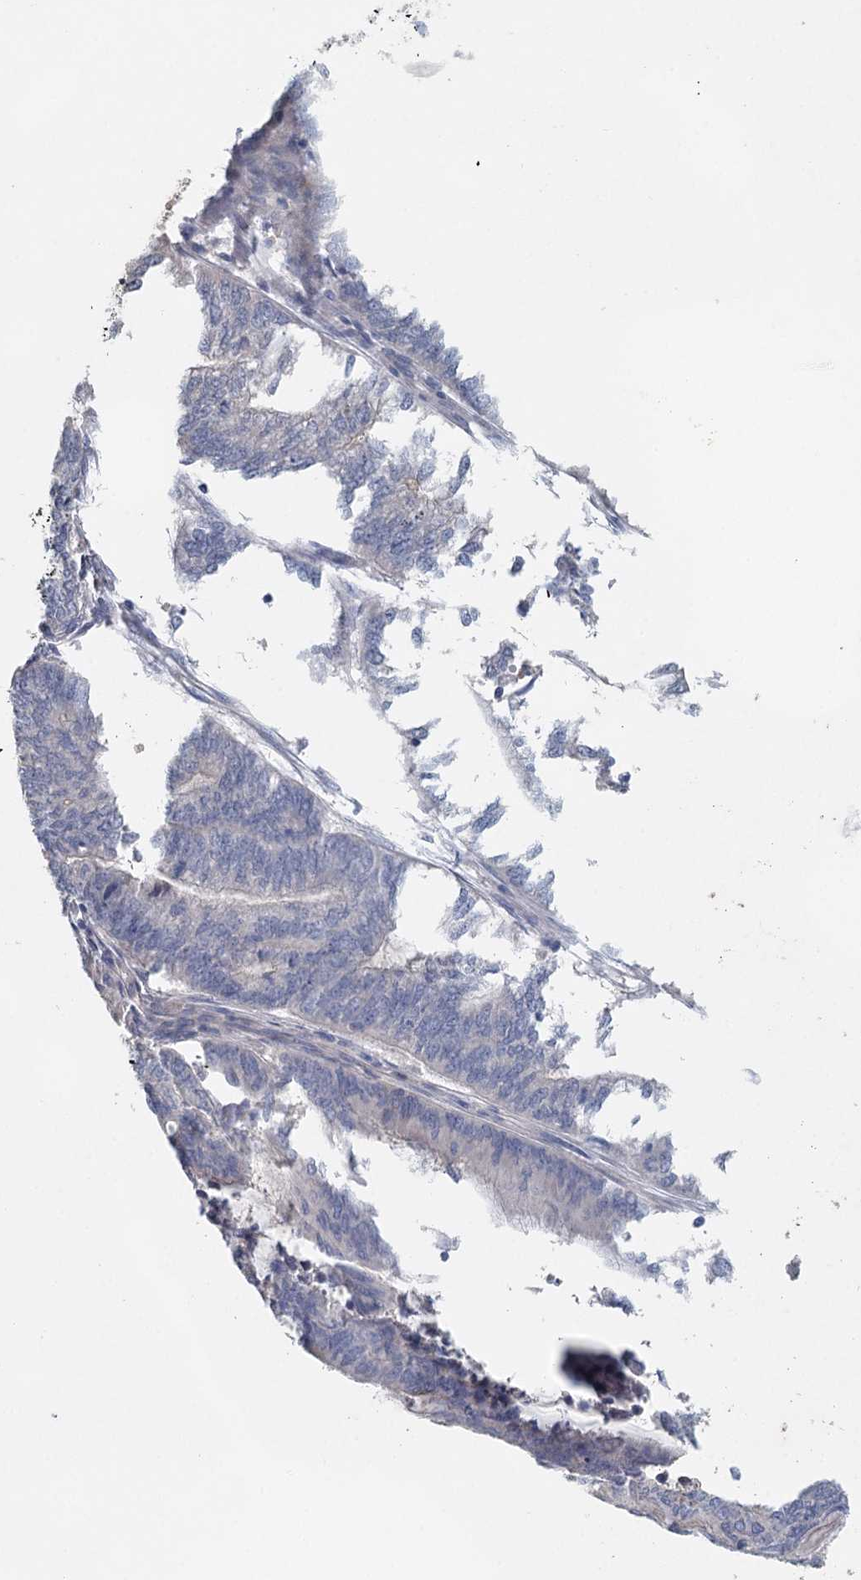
{"staining": {"intensity": "negative", "quantity": "none", "location": "none"}, "tissue": "endometrial cancer", "cell_type": "Tumor cells", "image_type": "cancer", "snomed": [{"axis": "morphology", "description": "Adenocarcinoma, NOS"}, {"axis": "topography", "description": "Uterus"}, {"axis": "topography", "description": "Endometrium"}], "caption": "Endometrial cancer (adenocarcinoma) was stained to show a protein in brown. There is no significant staining in tumor cells.", "gene": "MYL6B", "patient": {"sex": "female", "age": 70}}